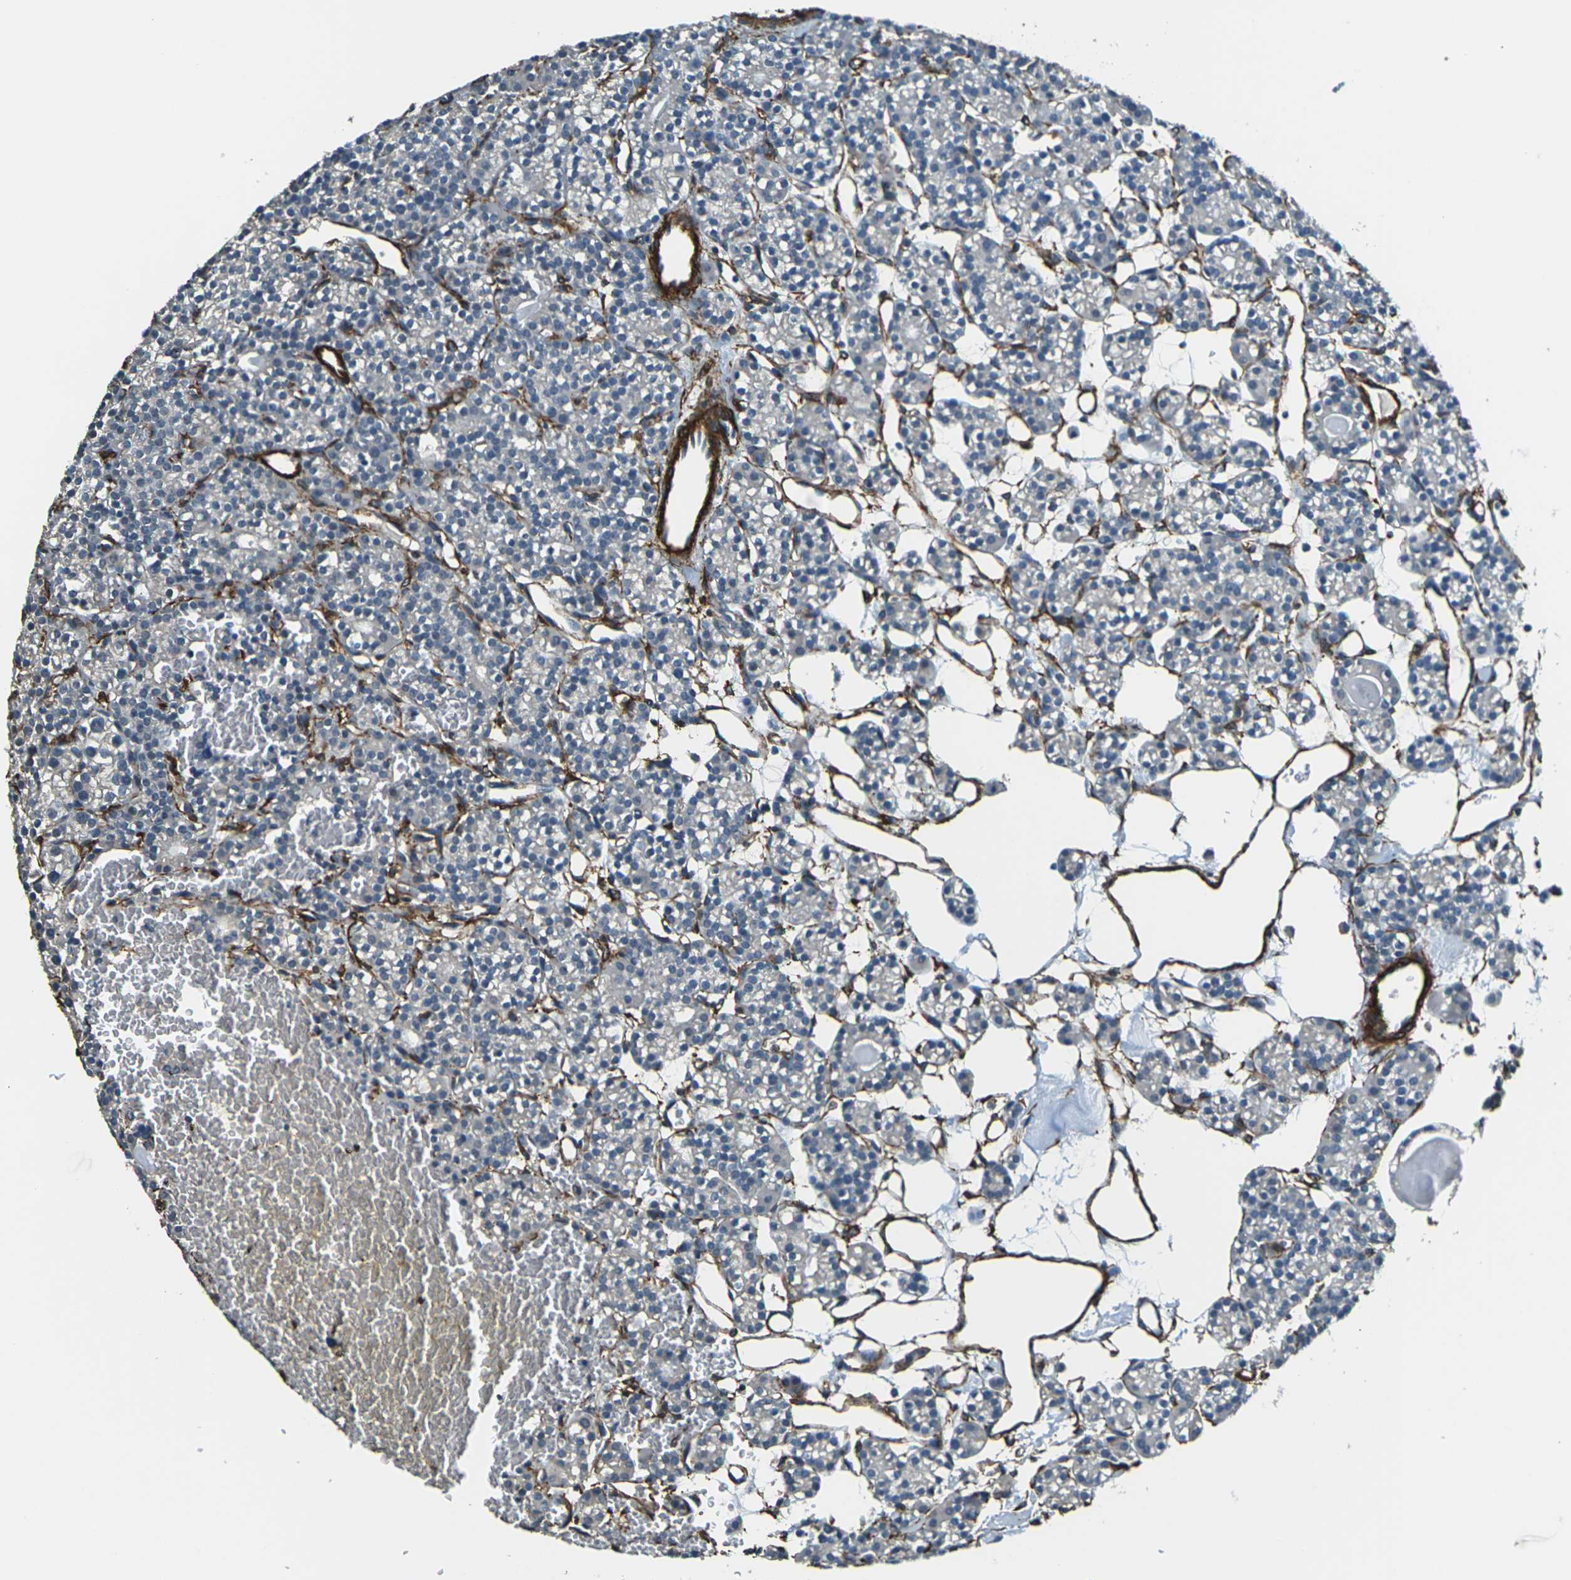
{"staining": {"intensity": "weak", "quantity": "<25%", "location": "cytoplasmic/membranous"}, "tissue": "parathyroid gland", "cell_type": "Glandular cells", "image_type": "normal", "snomed": [{"axis": "morphology", "description": "Normal tissue, NOS"}, {"axis": "topography", "description": "Parathyroid gland"}], "caption": "The photomicrograph demonstrates no staining of glandular cells in normal parathyroid gland. (Immunohistochemistry (ihc), brightfield microscopy, high magnification).", "gene": "GRAMD1C", "patient": {"sex": "female", "age": 64}}